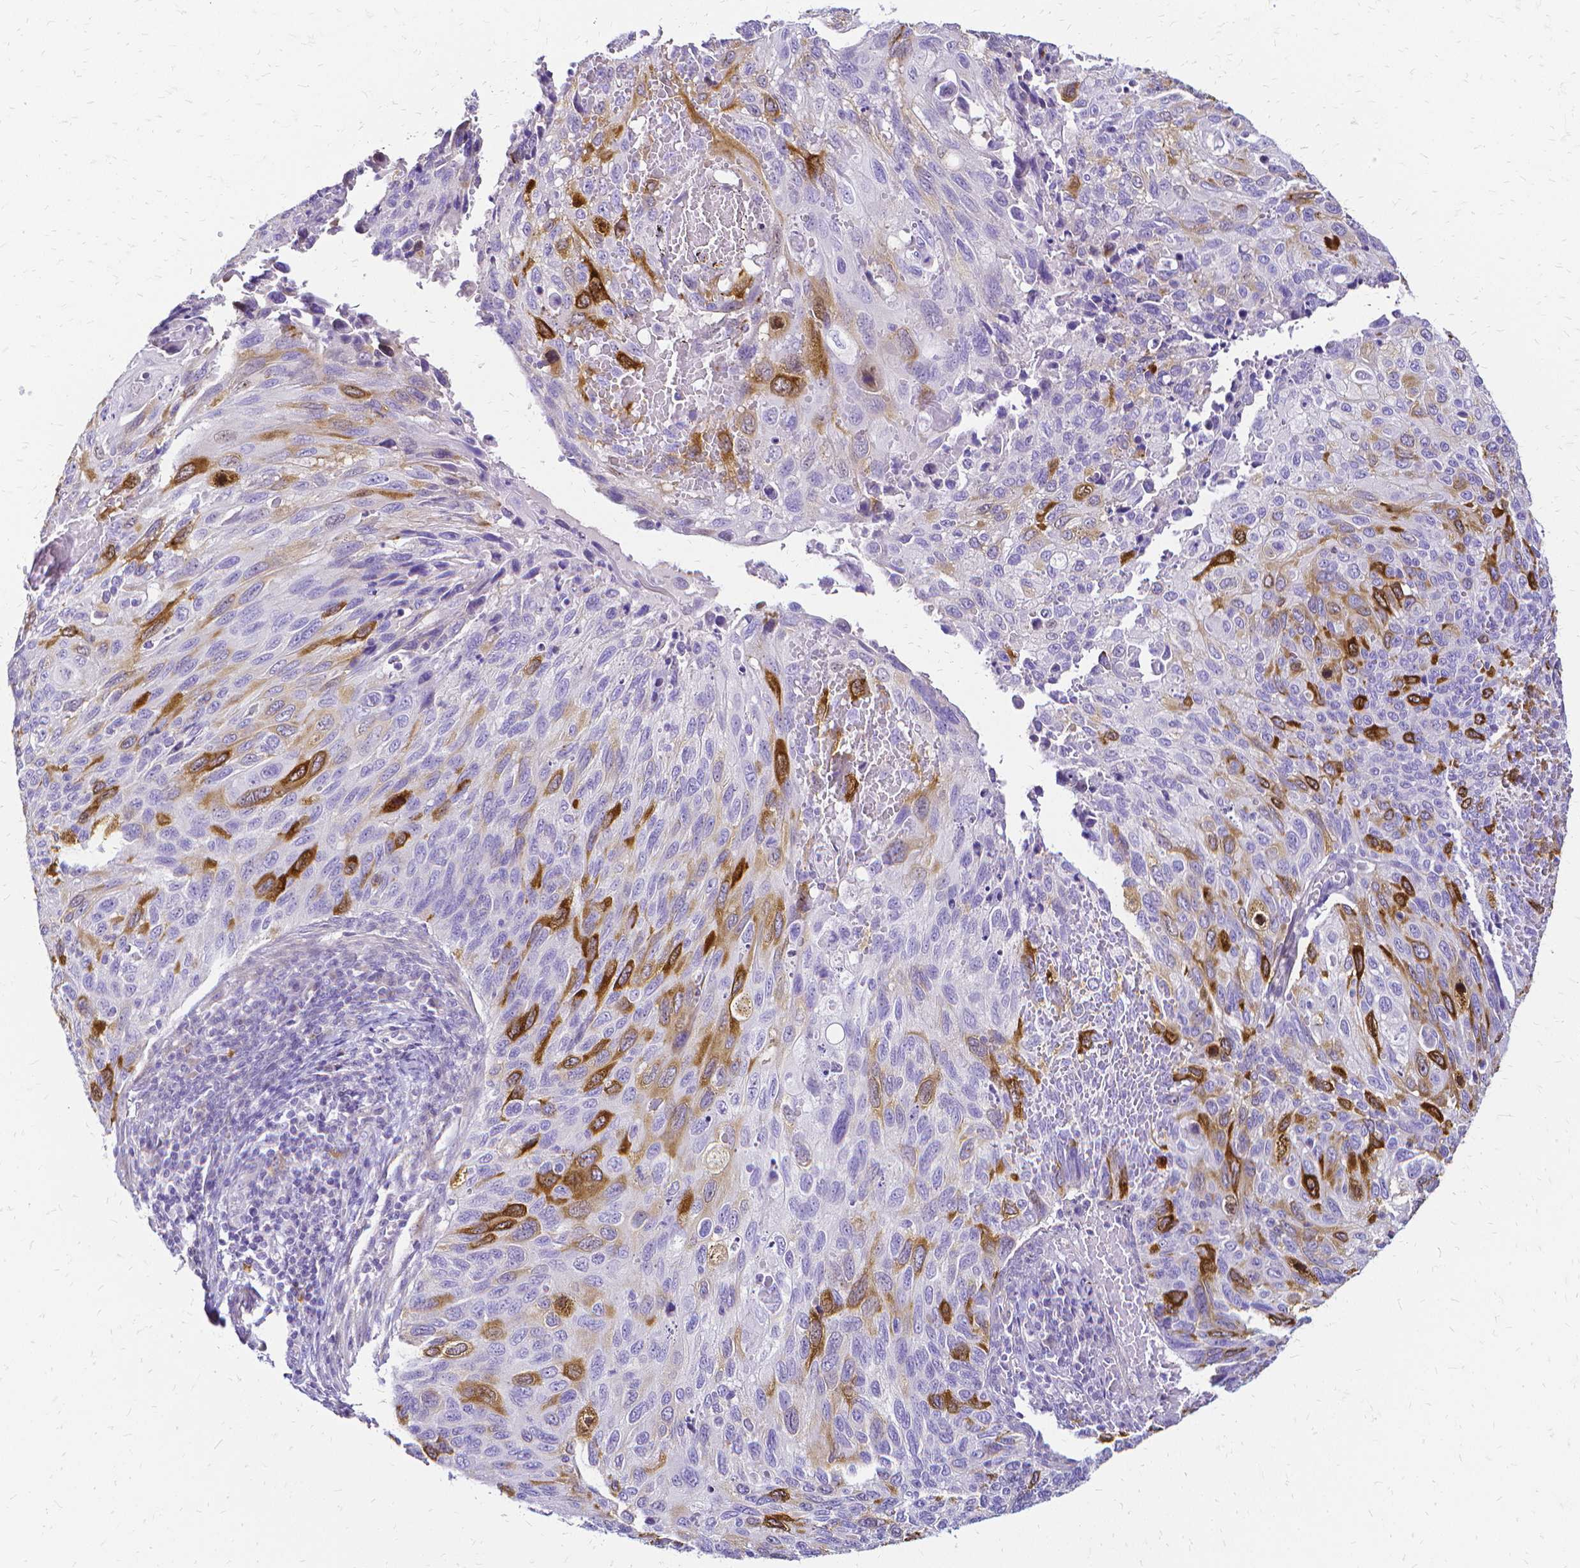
{"staining": {"intensity": "strong", "quantity": "<25%", "location": "cytoplasmic/membranous"}, "tissue": "cervical cancer", "cell_type": "Tumor cells", "image_type": "cancer", "snomed": [{"axis": "morphology", "description": "Squamous cell carcinoma, NOS"}, {"axis": "topography", "description": "Cervix"}], "caption": "IHC of human cervical cancer (squamous cell carcinoma) shows medium levels of strong cytoplasmic/membranous positivity in about <25% of tumor cells. (brown staining indicates protein expression, while blue staining denotes nuclei).", "gene": "CCNB1", "patient": {"sex": "female", "age": 70}}